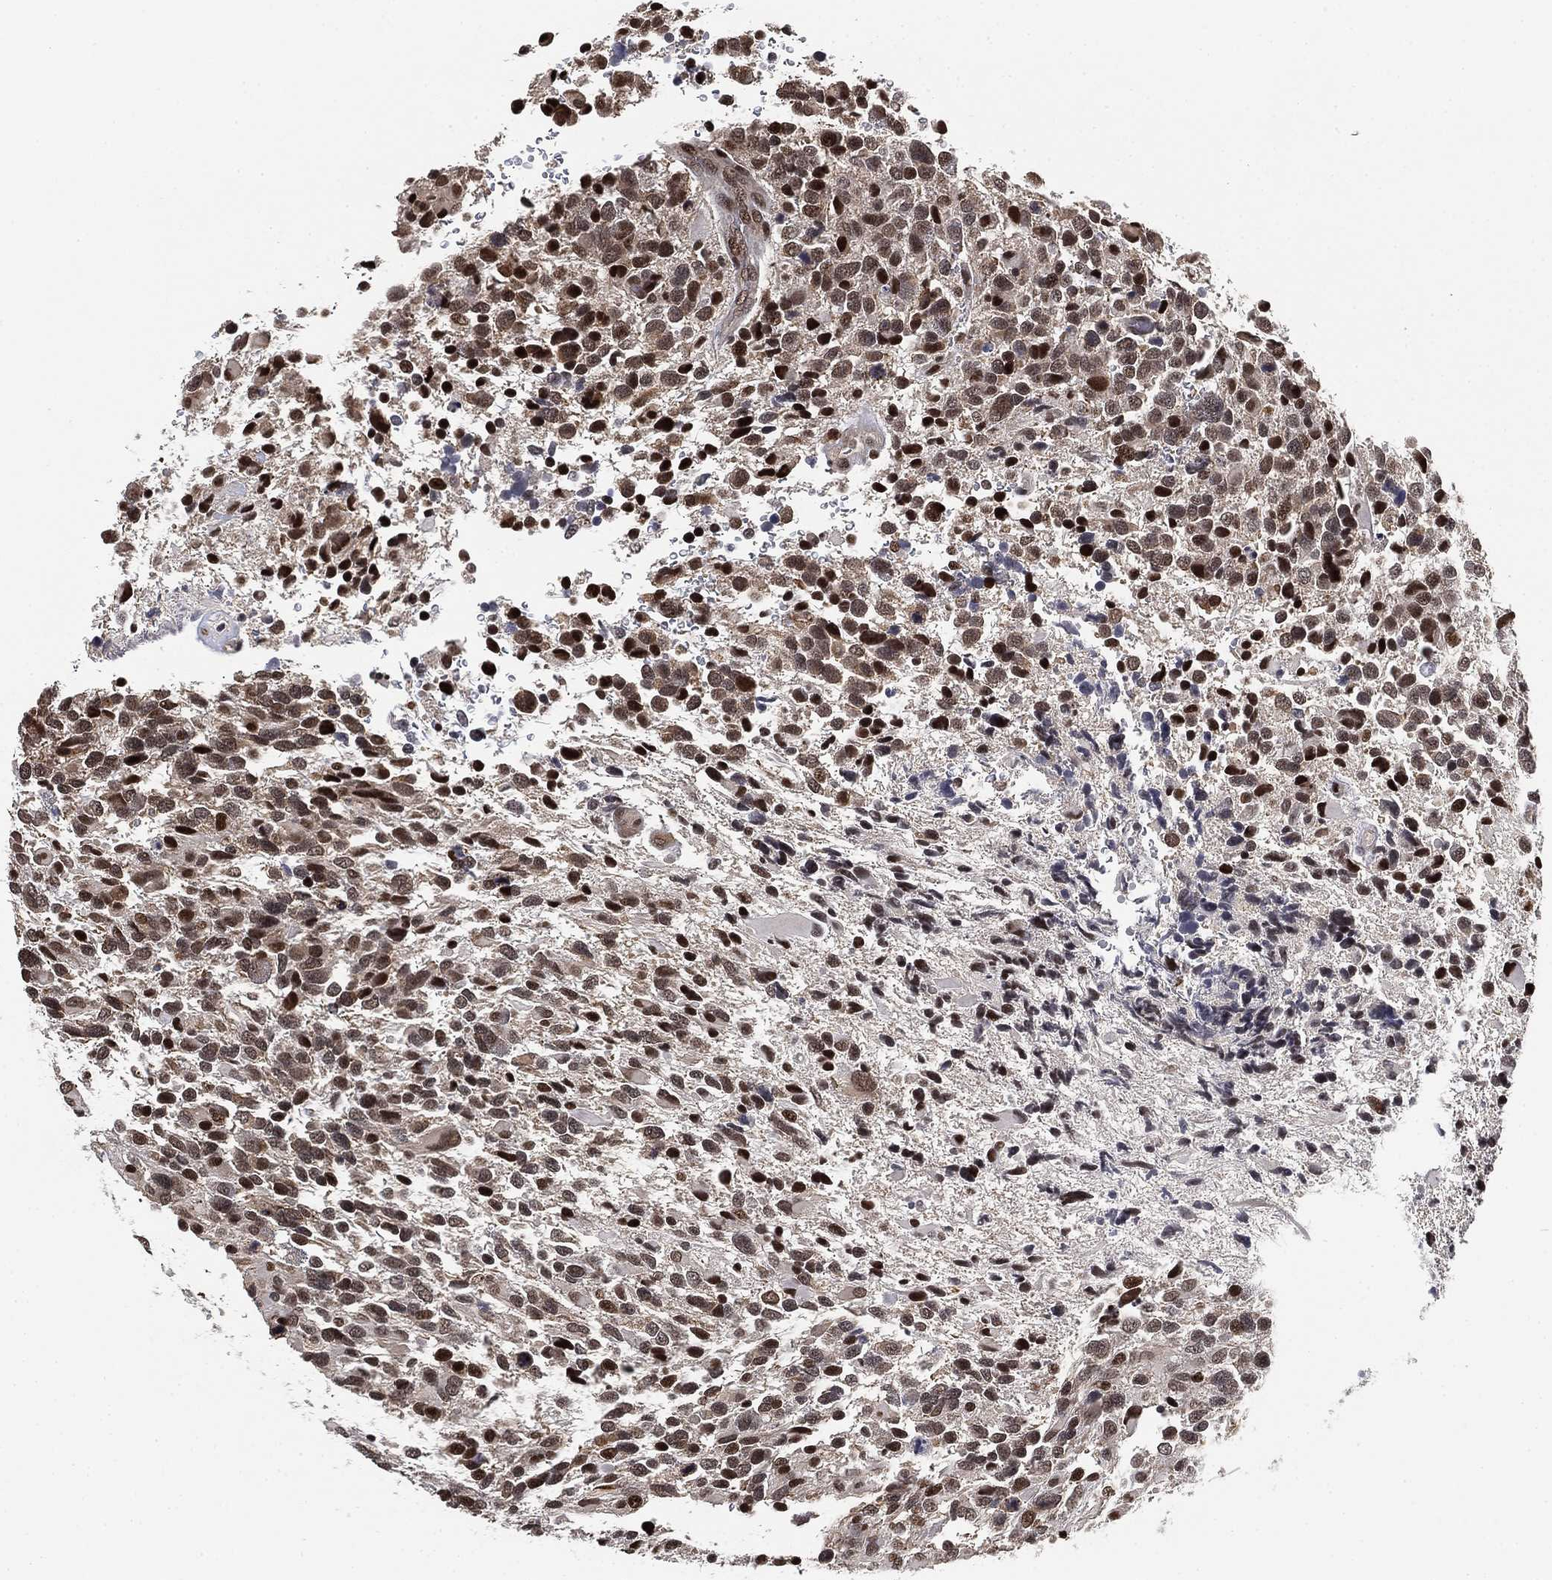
{"staining": {"intensity": "moderate", "quantity": "25%-75%", "location": "nuclear"}, "tissue": "glioma", "cell_type": "Tumor cells", "image_type": "cancer", "snomed": [{"axis": "morphology", "description": "Glioma, malignant, Low grade"}, {"axis": "topography", "description": "Brain"}], "caption": "An image of glioma stained for a protein reveals moderate nuclear brown staining in tumor cells.", "gene": "ZSCAN30", "patient": {"sex": "female", "age": 32}}